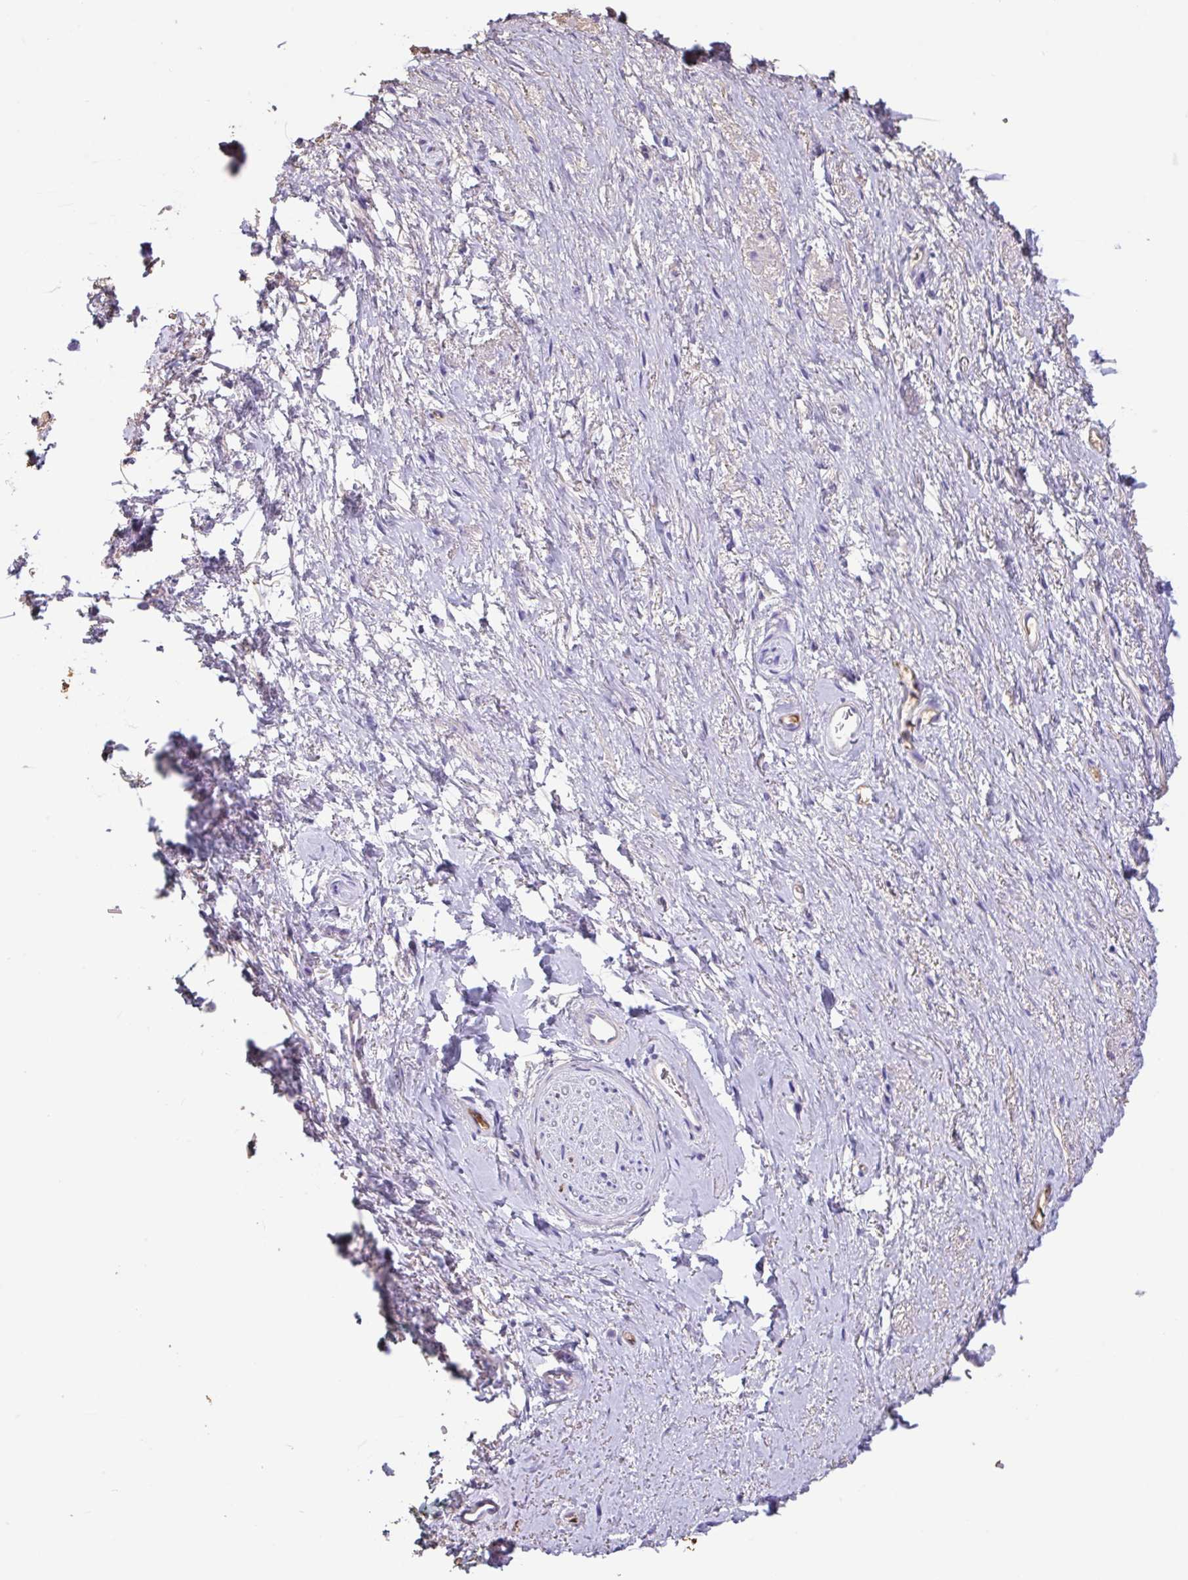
{"staining": {"intensity": "negative", "quantity": "none", "location": "none"}, "tissue": "adipose tissue", "cell_type": "Adipocytes", "image_type": "normal", "snomed": [{"axis": "morphology", "description": "Normal tissue, NOS"}, {"axis": "topography", "description": "Vulva"}, {"axis": "topography", "description": "Peripheral nerve tissue"}], "caption": "Adipocytes are negative for brown protein staining in normal adipose tissue. Brightfield microscopy of immunohistochemistry stained with DAB (3,3'-diaminobenzidine) (brown) and hematoxylin (blue), captured at high magnification.", "gene": "HOXC12", "patient": {"sex": "female", "age": 66}}